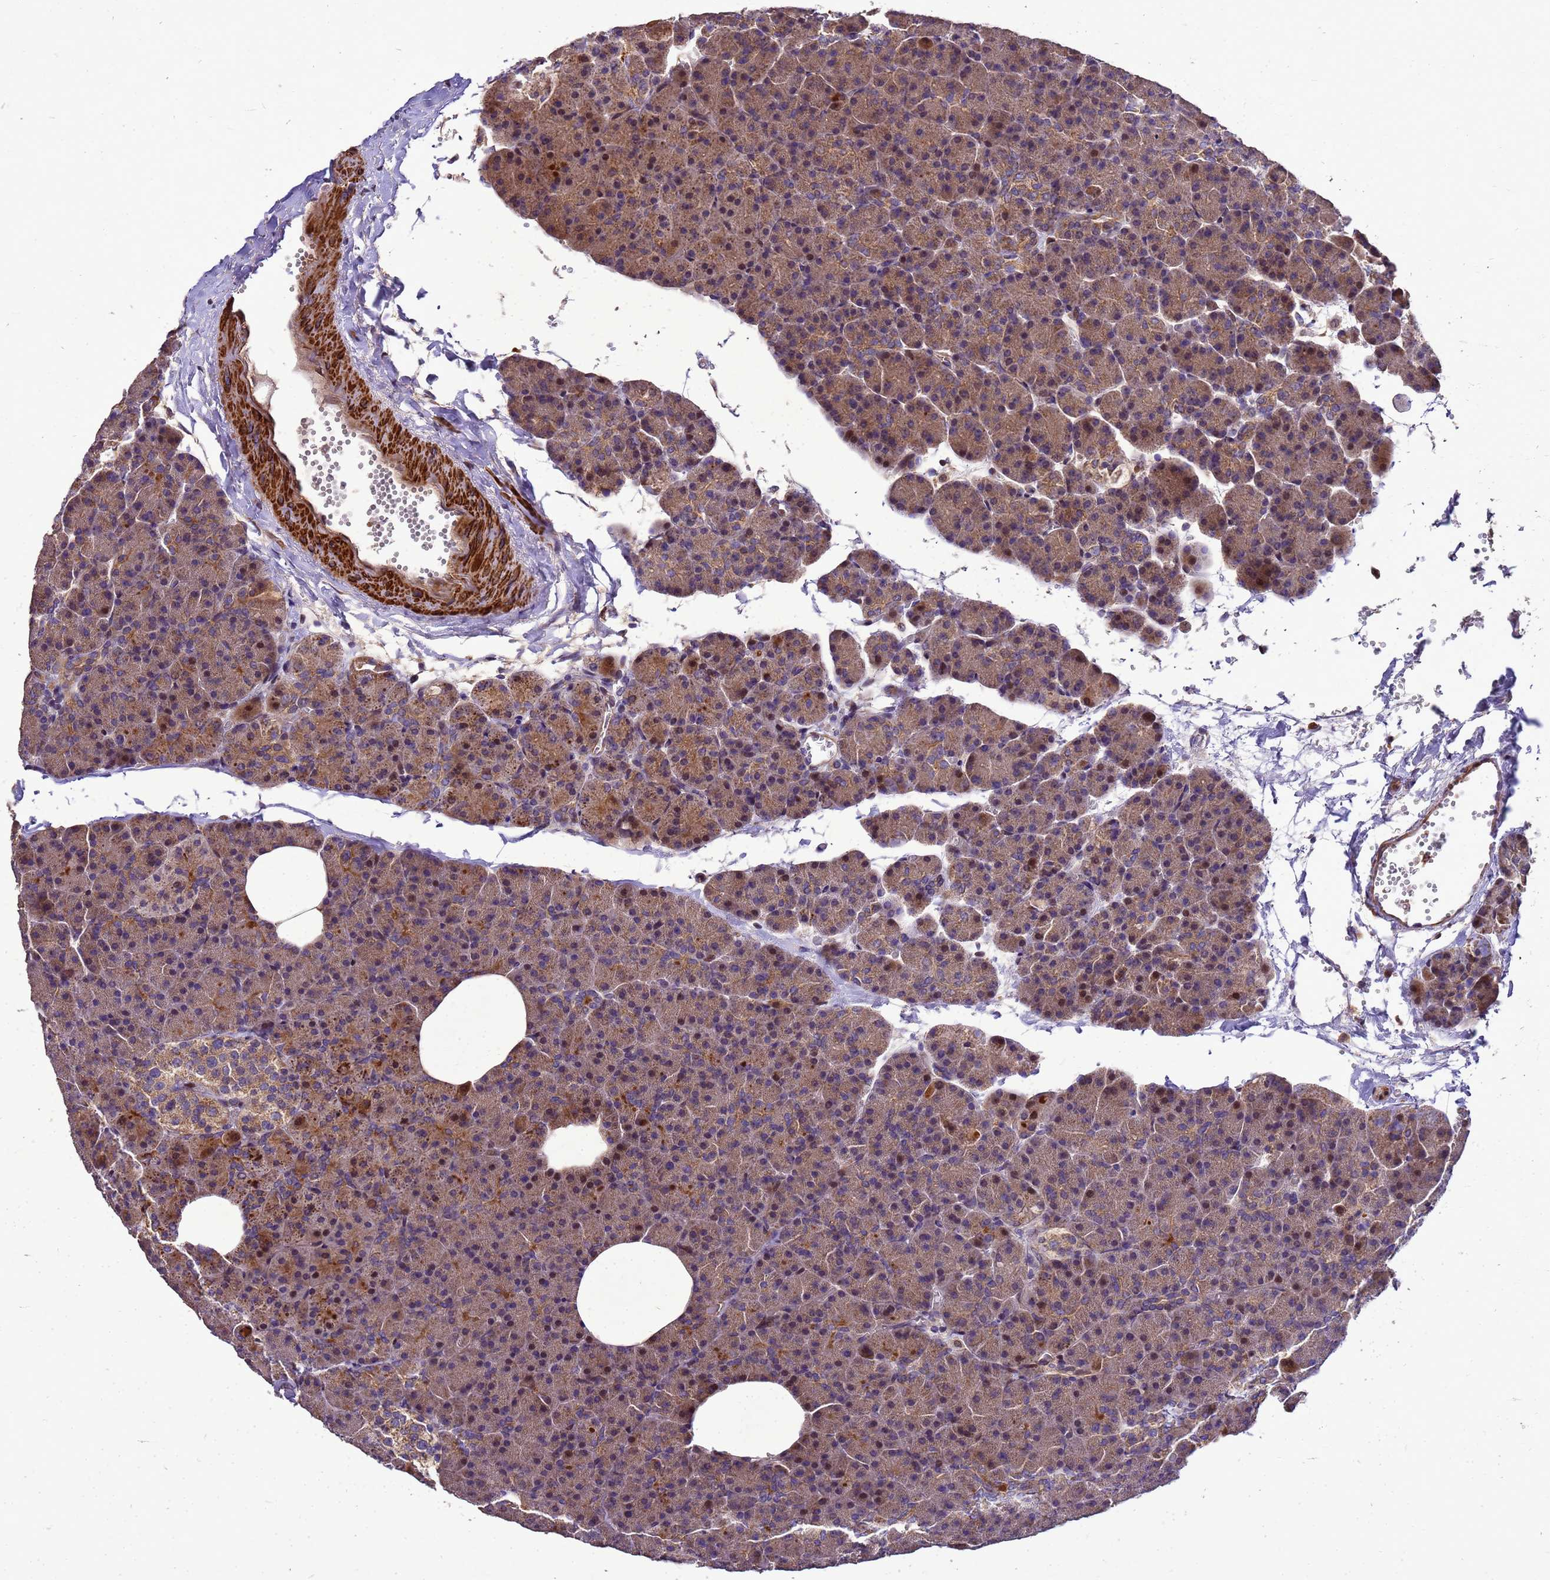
{"staining": {"intensity": "moderate", "quantity": ">75%", "location": "cytoplasmic/membranous"}, "tissue": "pancreas", "cell_type": "Exocrine glandular cells", "image_type": "normal", "snomed": [{"axis": "morphology", "description": "Normal tissue, NOS"}, {"axis": "morphology", "description": "Carcinoid, malignant, NOS"}, {"axis": "topography", "description": "Pancreas"}], "caption": "Pancreas stained with DAB IHC reveals medium levels of moderate cytoplasmic/membranous staining in approximately >75% of exocrine glandular cells. (Brightfield microscopy of DAB IHC at high magnification).", "gene": "RSPRY1", "patient": {"sex": "female", "age": 35}}